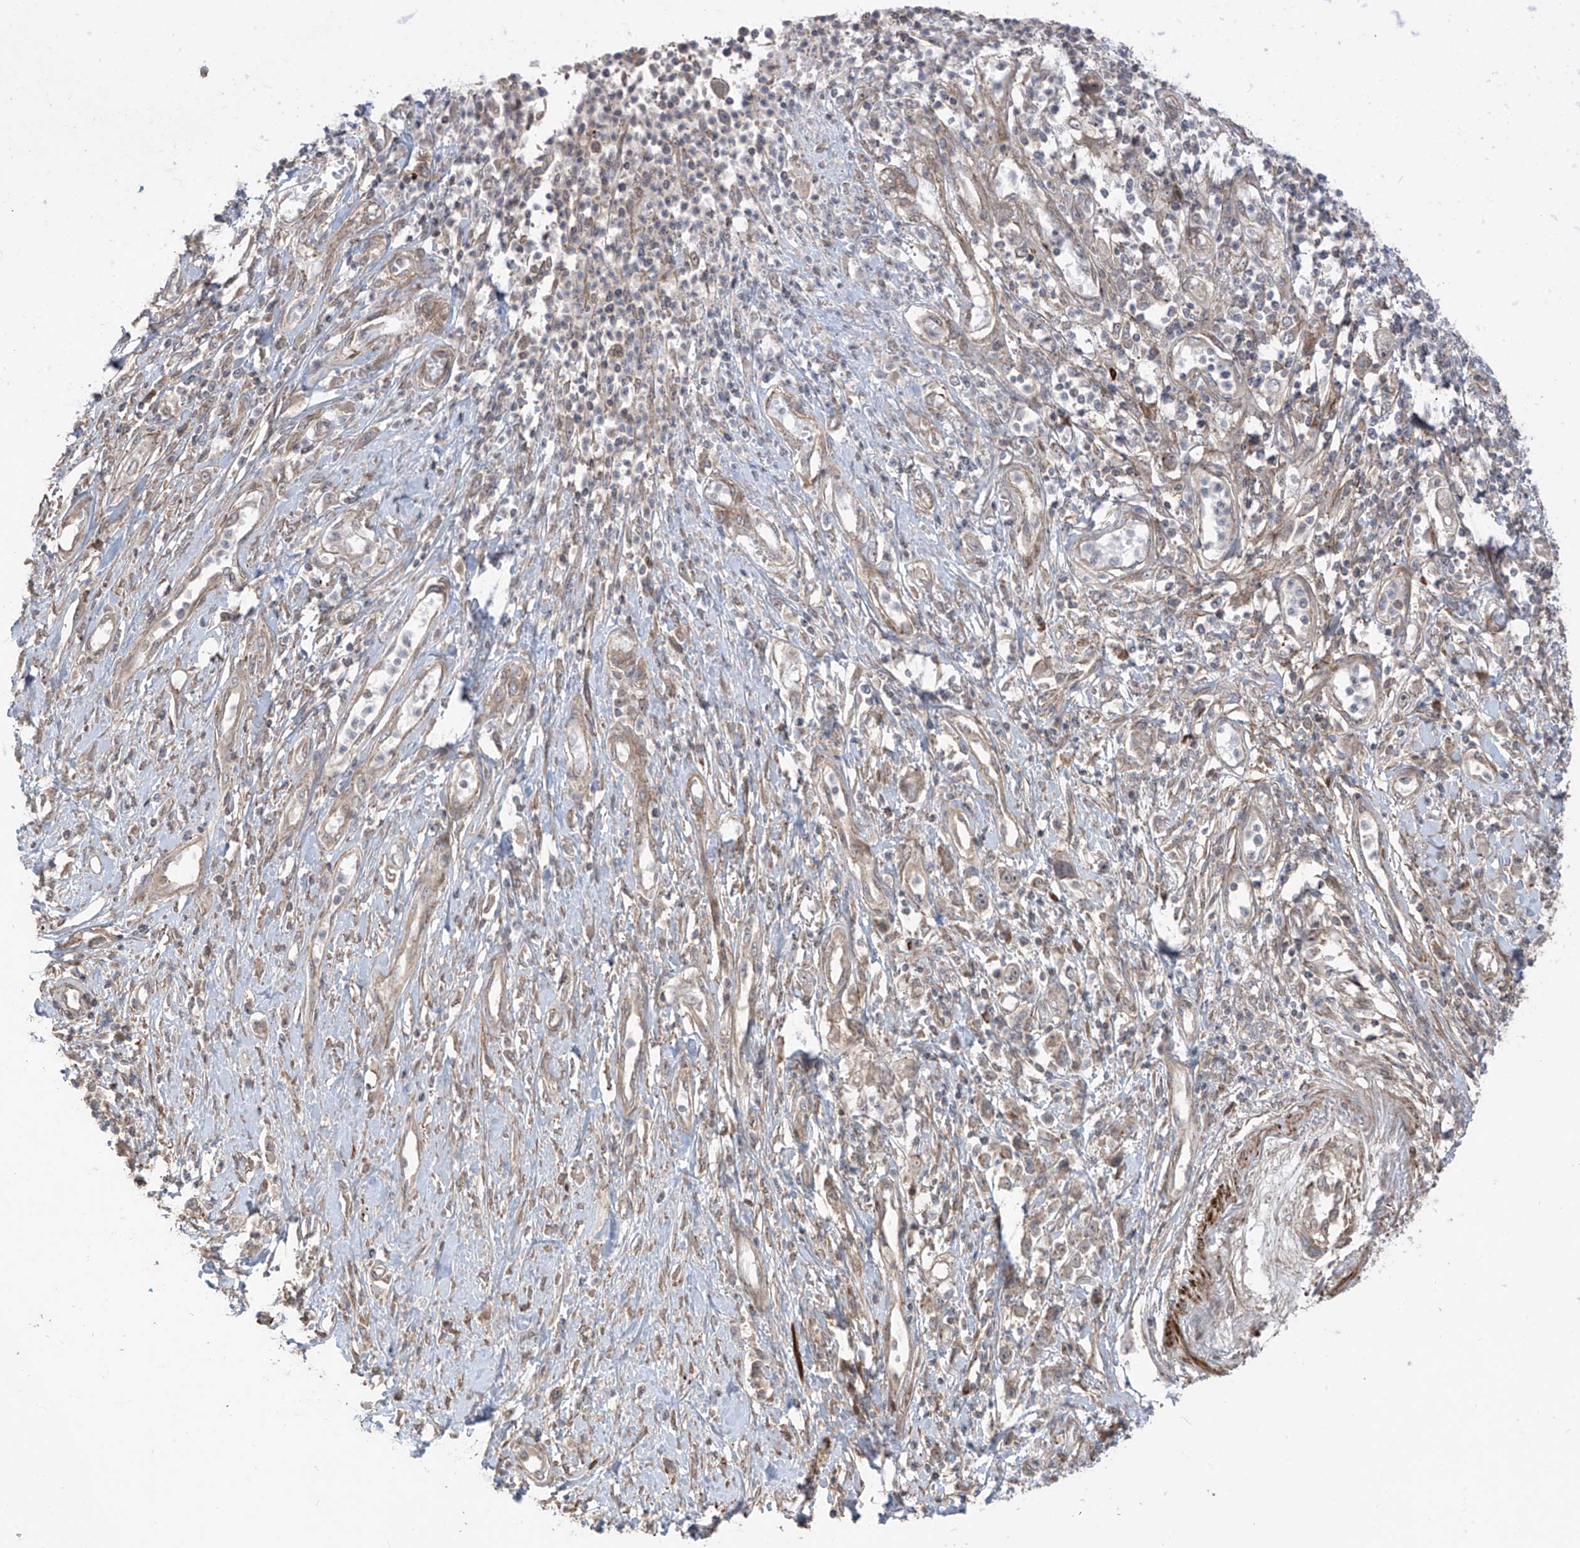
{"staining": {"intensity": "weak", "quantity": "25%-75%", "location": "cytoplasmic/membranous"}, "tissue": "stomach cancer", "cell_type": "Tumor cells", "image_type": "cancer", "snomed": [{"axis": "morphology", "description": "Adenocarcinoma, NOS"}, {"axis": "topography", "description": "Stomach"}], "caption": "A photomicrograph of stomach cancer stained for a protein shows weak cytoplasmic/membranous brown staining in tumor cells.", "gene": "LRRC74A", "patient": {"sex": "female", "age": 76}}